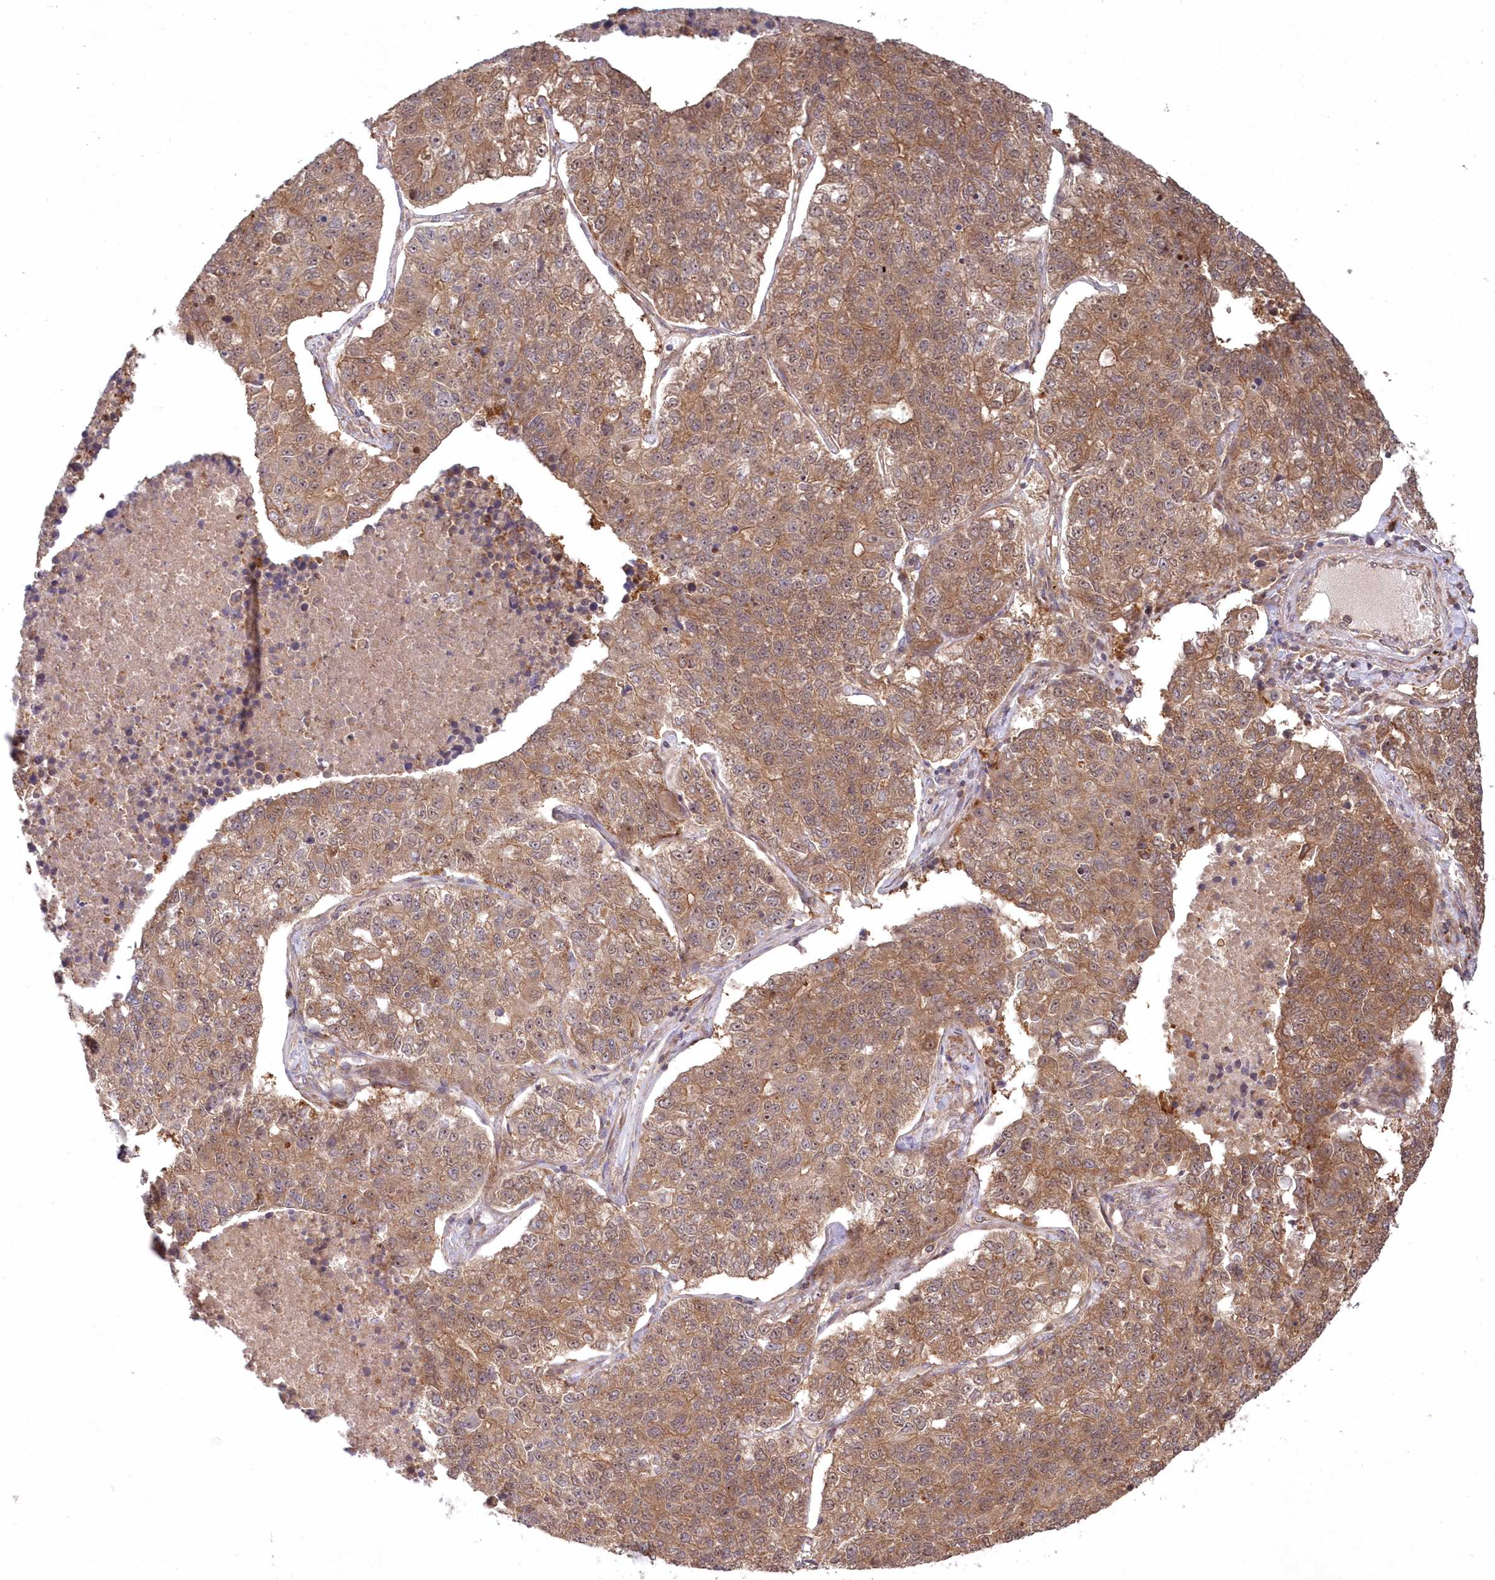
{"staining": {"intensity": "moderate", "quantity": ">75%", "location": "cytoplasmic/membranous,nuclear"}, "tissue": "lung cancer", "cell_type": "Tumor cells", "image_type": "cancer", "snomed": [{"axis": "morphology", "description": "Adenocarcinoma, NOS"}, {"axis": "topography", "description": "Lung"}], "caption": "Lung cancer (adenocarcinoma) tissue demonstrates moderate cytoplasmic/membranous and nuclear expression in approximately >75% of tumor cells, visualized by immunohistochemistry.", "gene": "TBCA", "patient": {"sex": "male", "age": 49}}